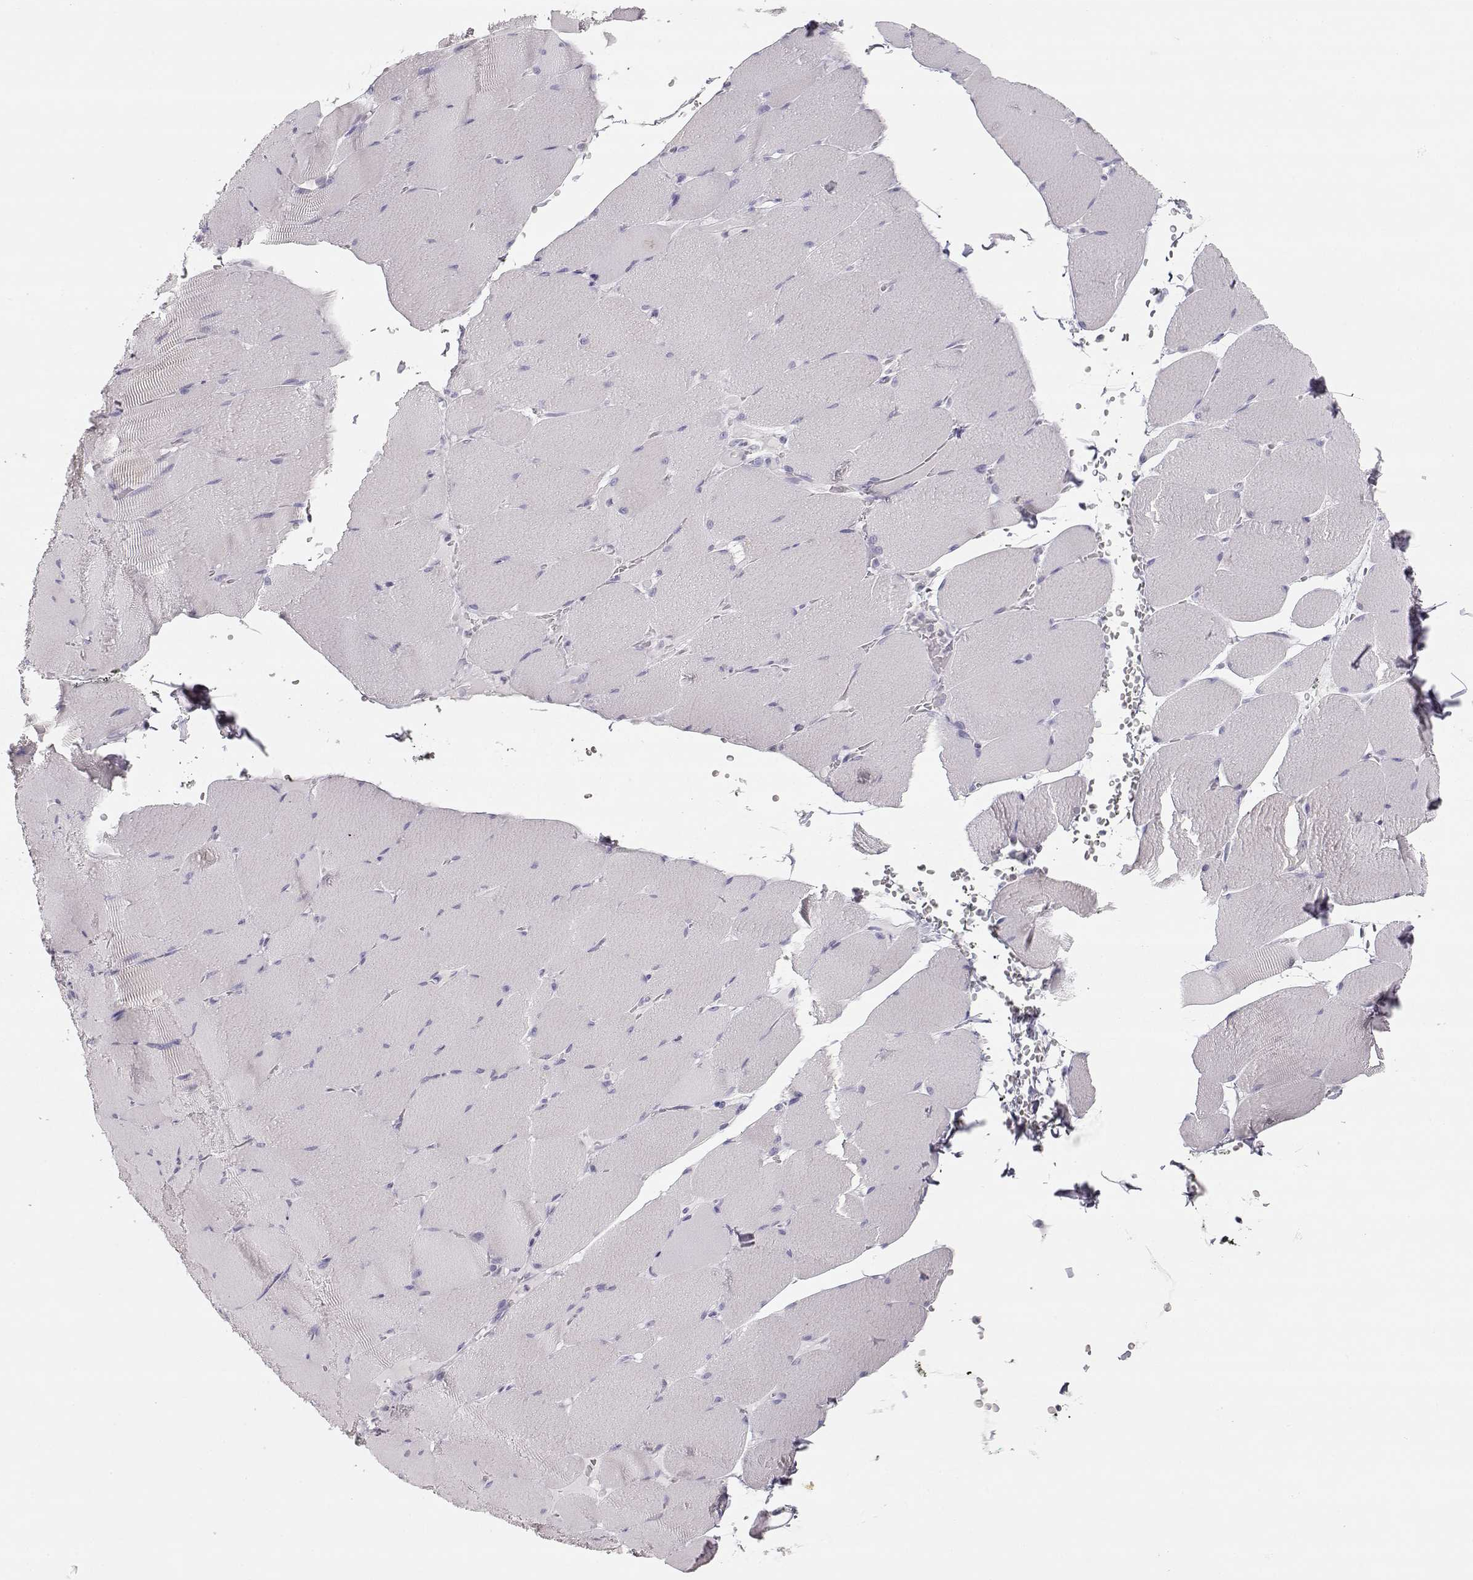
{"staining": {"intensity": "negative", "quantity": "none", "location": "none"}, "tissue": "skeletal muscle", "cell_type": "Myocytes", "image_type": "normal", "snomed": [{"axis": "morphology", "description": "Normal tissue, NOS"}, {"axis": "topography", "description": "Skeletal muscle"}], "caption": "Protein analysis of benign skeletal muscle reveals no significant expression in myocytes.", "gene": "LEPR", "patient": {"sex": "male", "age": 56}}